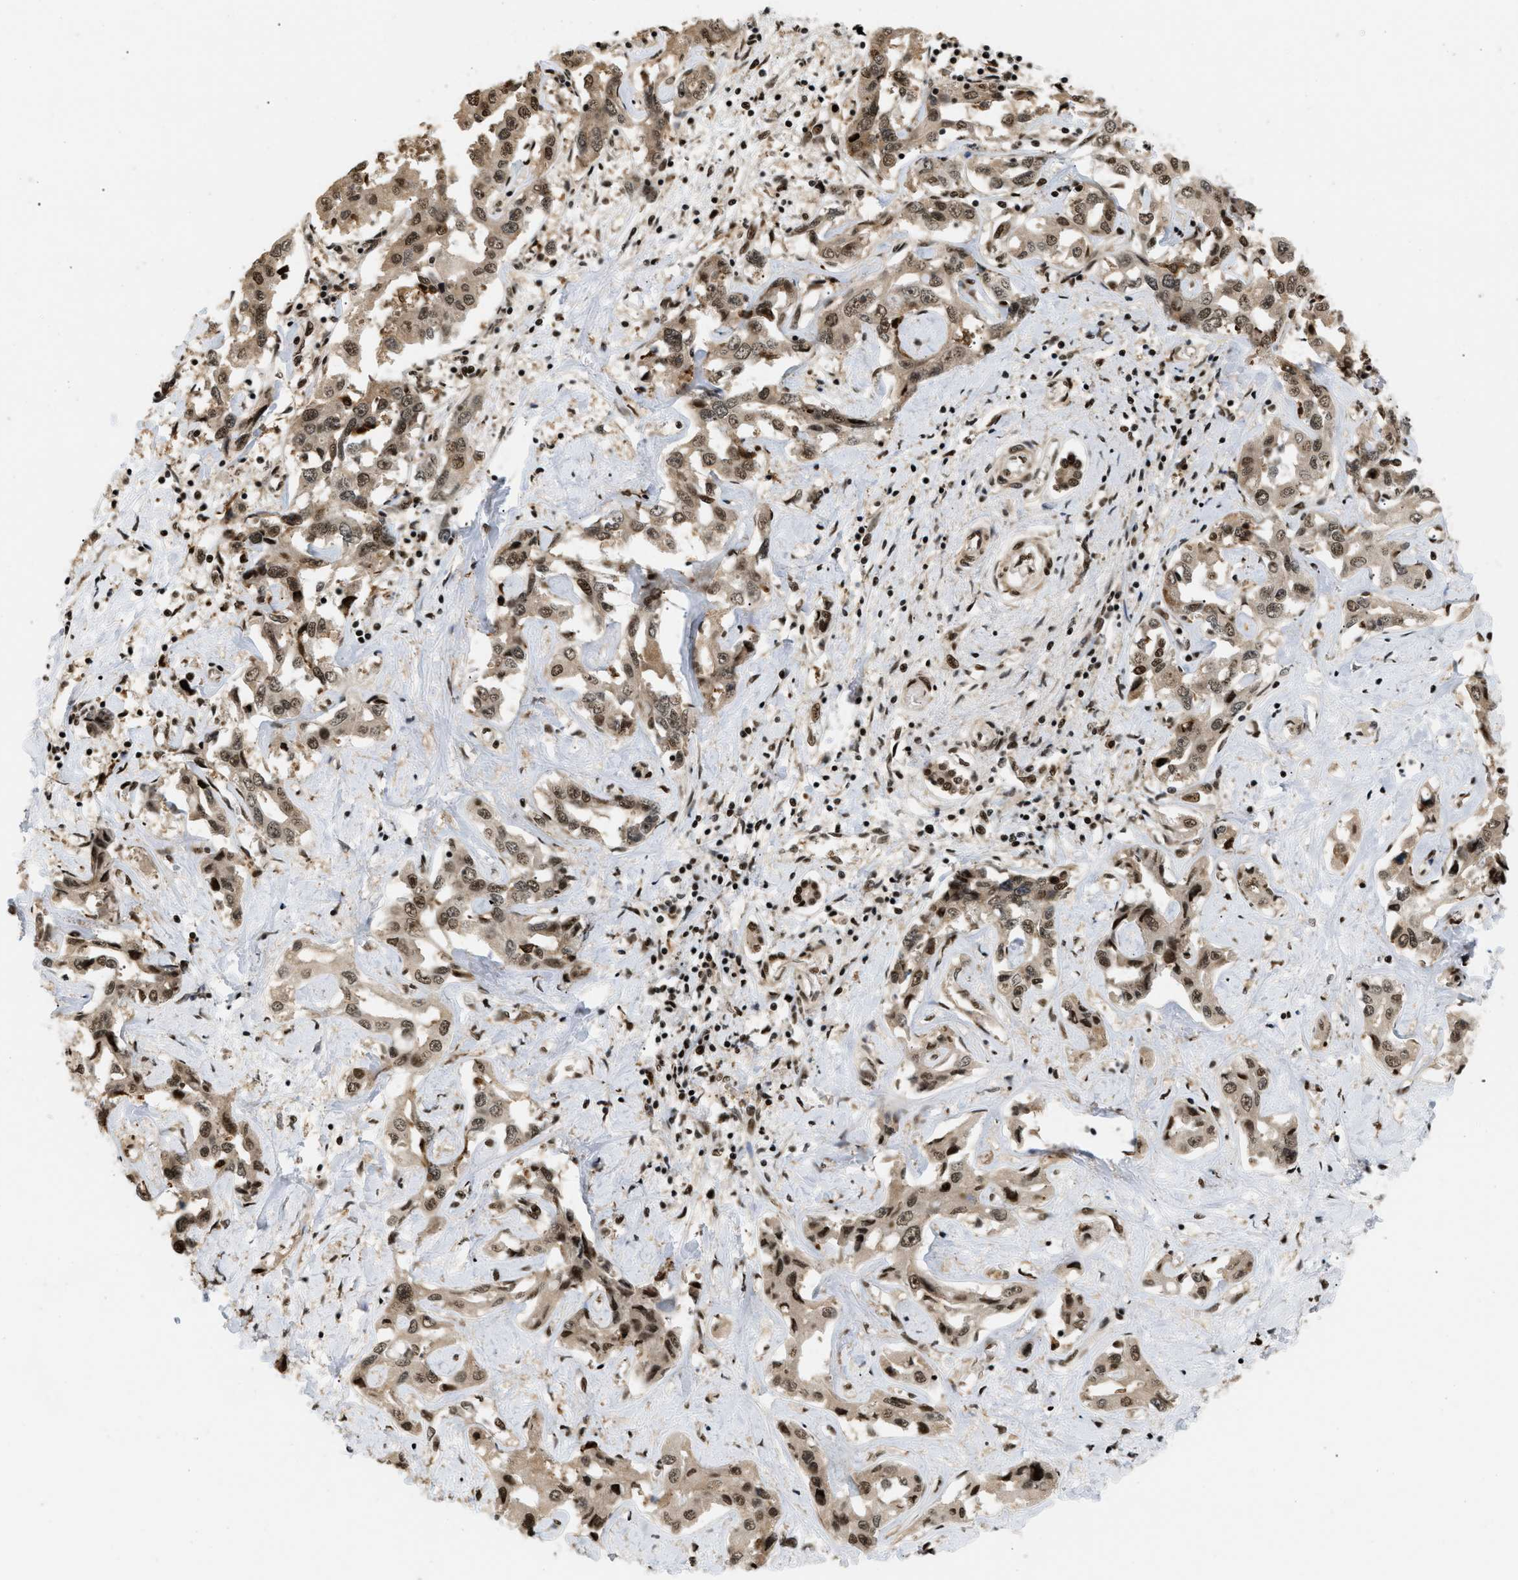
{"staining": {"intensity": "moderate", "quantity": ">75%", "location": "cytoplasmic/membranous,nuclear"}, "tissue": "liver cancer", "cell_type": "Tumor cells", "image_type": "cancer", "snomed": [{"axis": "morphology", "description": "Cholangiocarcinoma"}, {"axis": "topography", "description": "Liver"}], "caption": "Cholangiocarcinoma (liver) stained with DAB (3,3'-diaminobenzidine) immunohistochemistry demonstrates medium levels of moderate cytoplasmic/membranous and nuclear expression in approximately >75% of tumor cells. (Stains: DAB in brown, nuclei in blue, Microscopy: brightfield microscopy at high magnification).", "gene": "RBM5", "patient": {"sex": "male", "age": 59}}